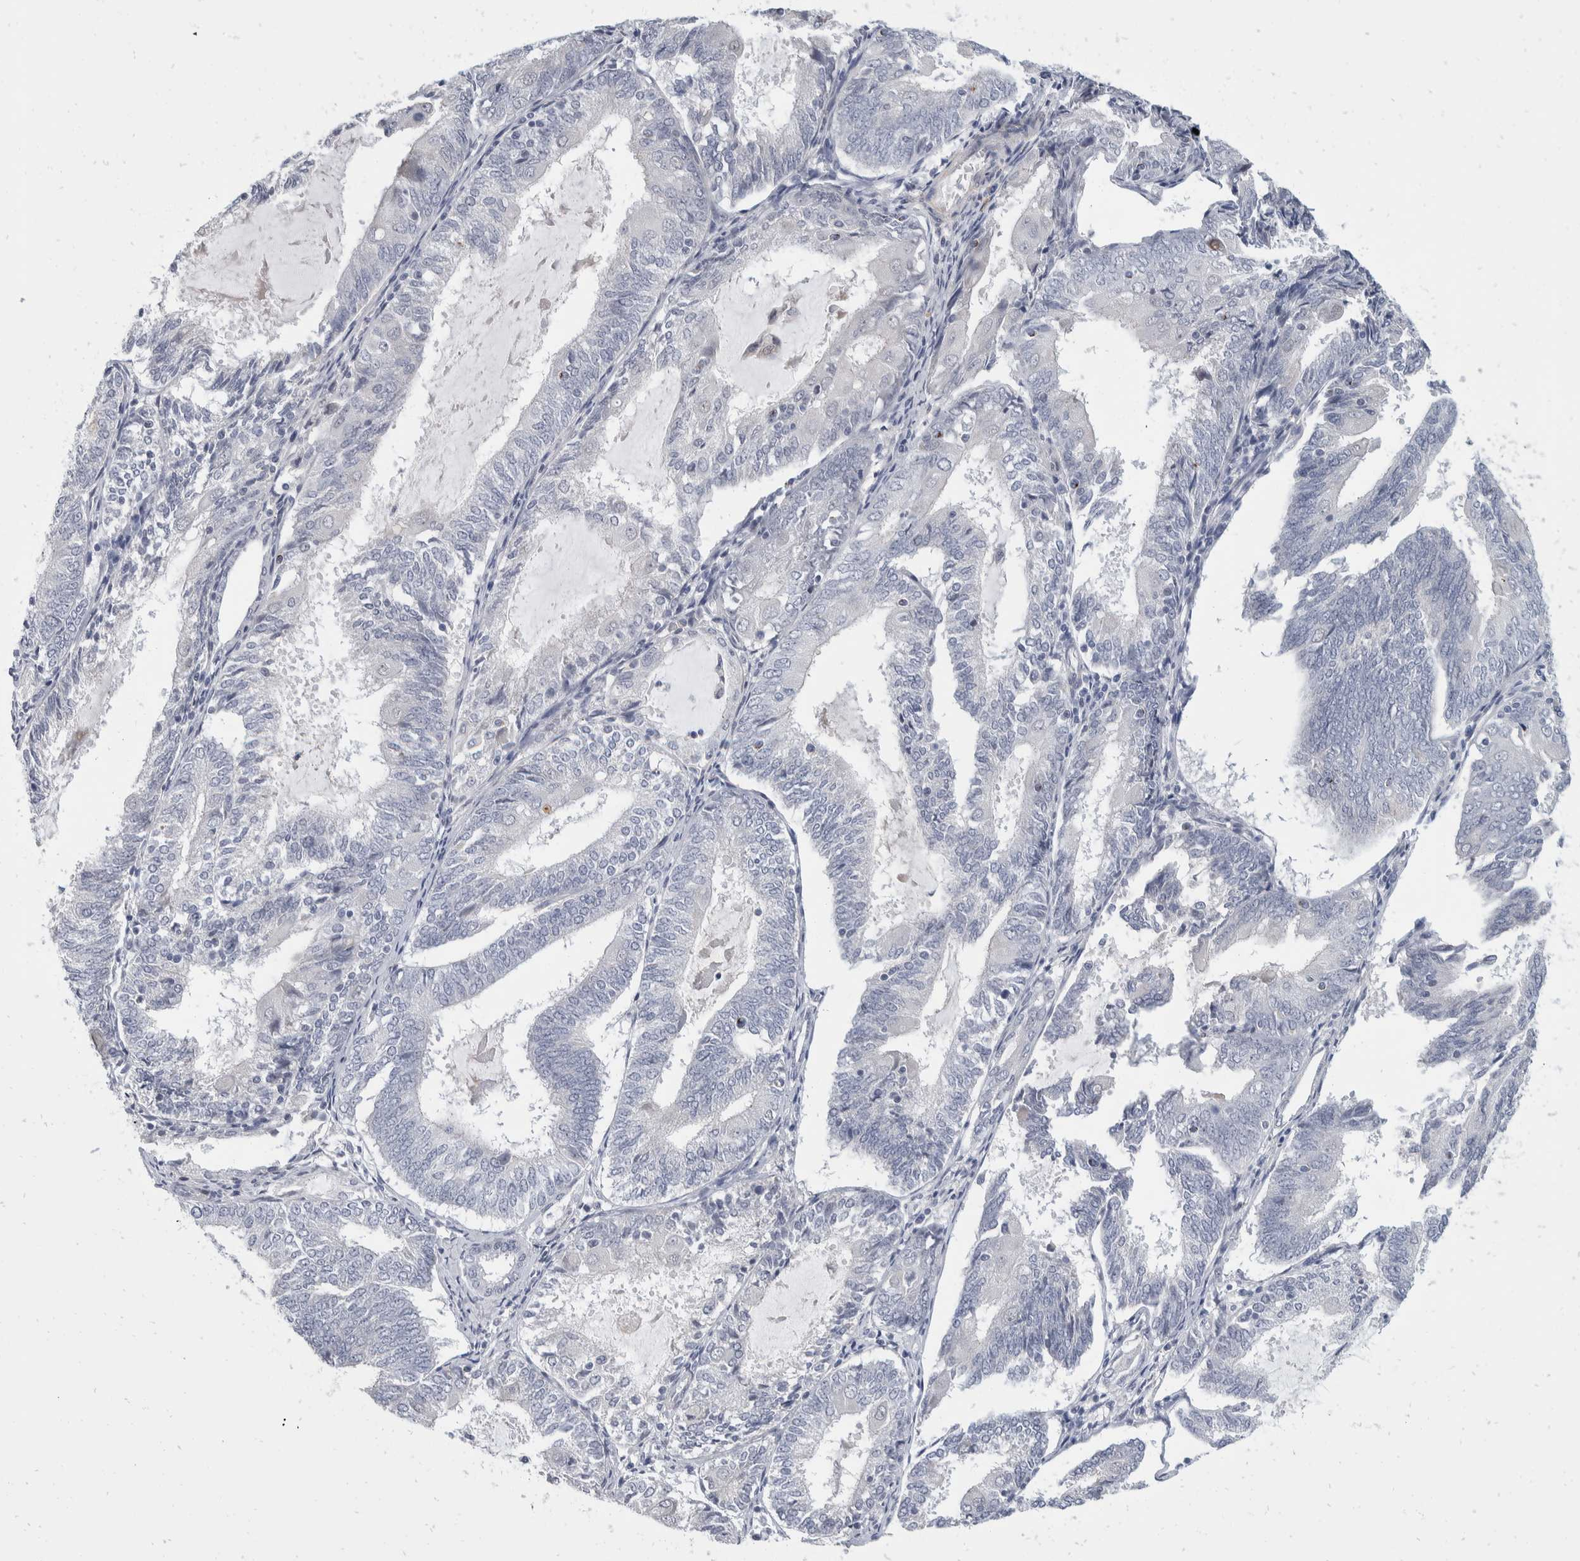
{"staining": {"intensity": "negative", "quantity": "none", "location": "none"}, "tissue": "endometrial cancer", "cell_type": "Tumor cells", "image_type": "cancer", "snomed": [{"axis": "morphology", "description": "Adenocarcinoma, NOS"}, {"axis": "topography", "description": "Endometrium"}], "caption": "A micrograph of endometrial cancer stained for a protein shows no brown staining in tumor cells.", "gene": "CATSPERD", "patient": {"sex": "female", "age": 81}}